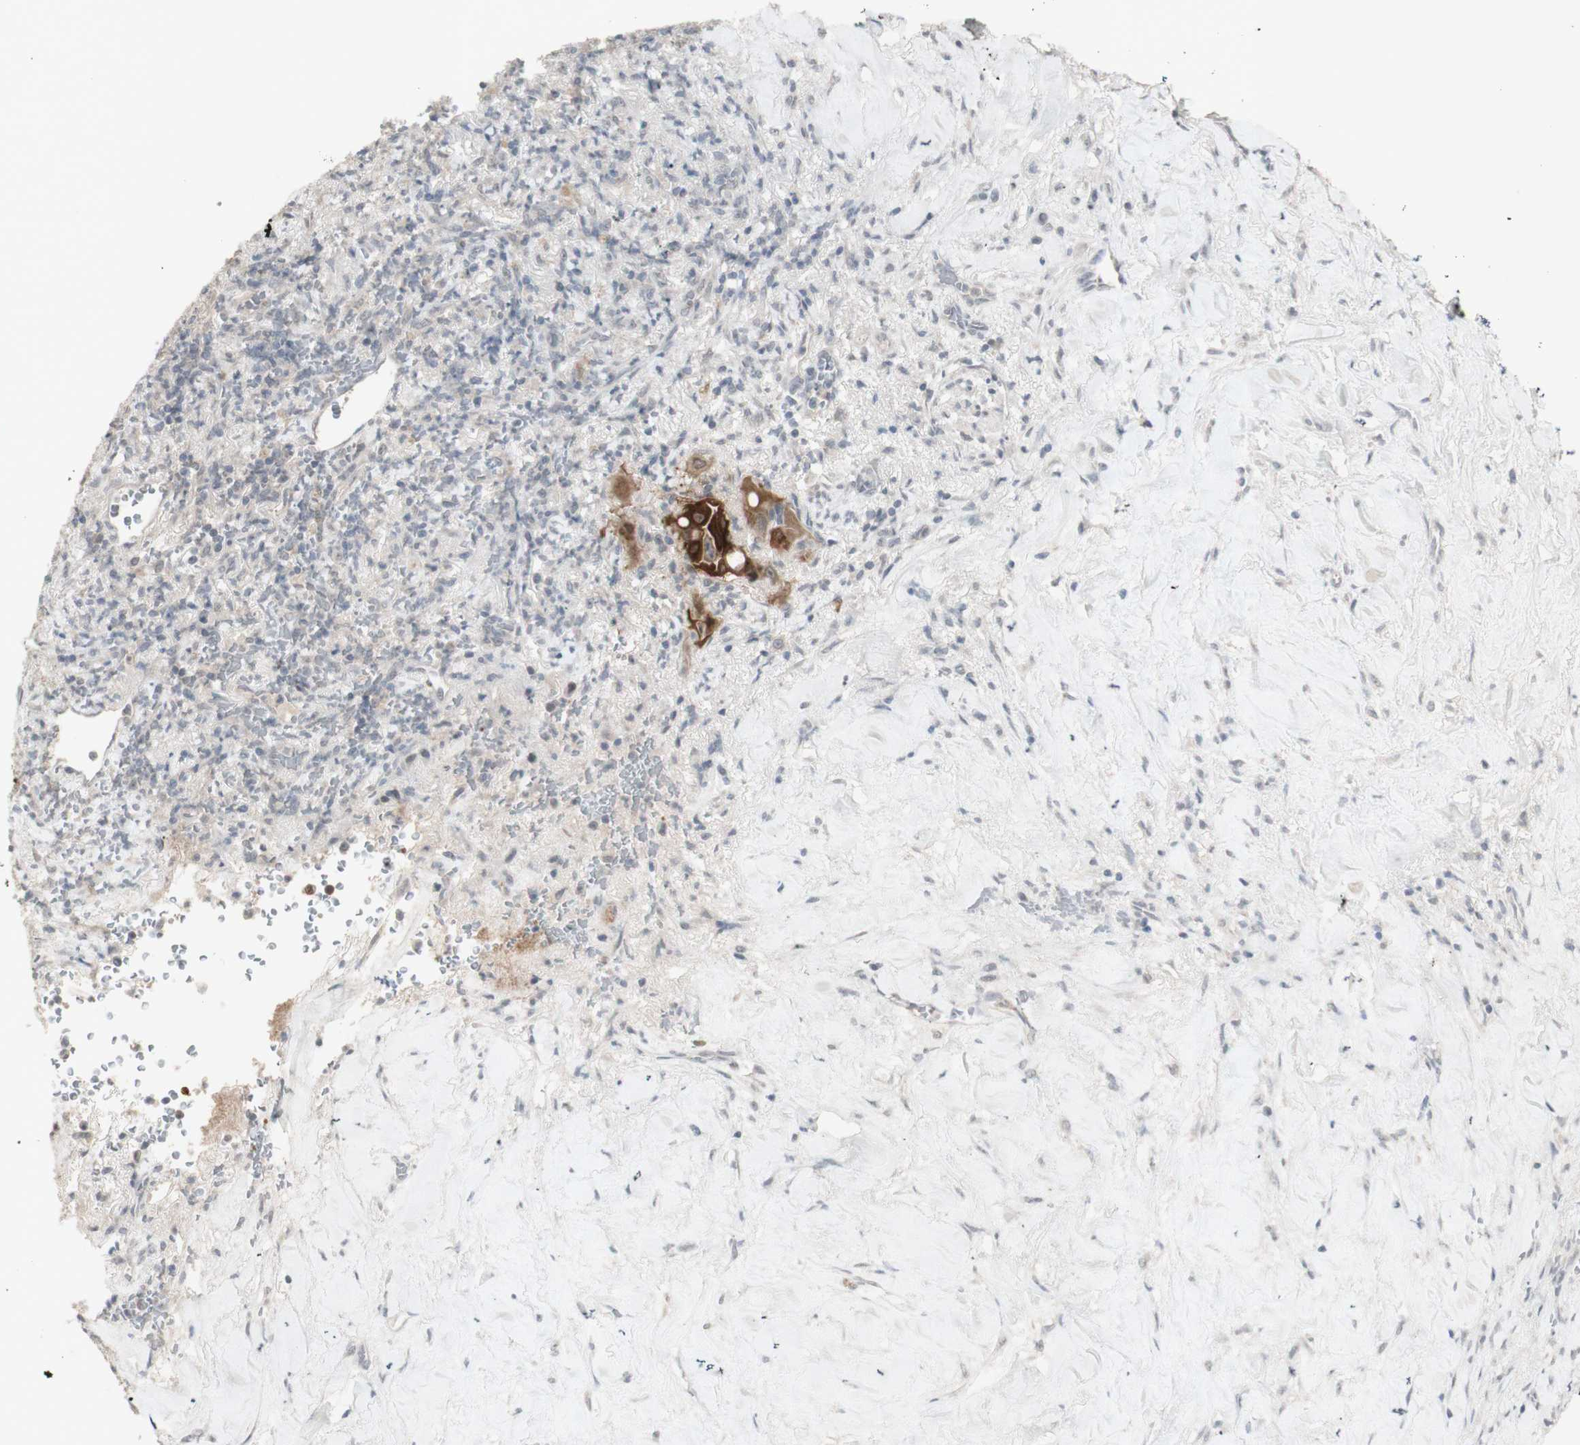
{"staining": {"intensity": "strong", "quantity": ">75%", "location": "cytoplasmic/membranous"}, "tissue": "liver cancer", "cell_type": "Tumor cells", "image_type": "cancer", "snomed": [{"axis": "morphology", "description": "Cholangiocarcinoma"}, {"axis": "topography", "description": "Liver"}], "caption": "This photomicrograph shows liver cancer (cholangiocarcinoma) stained with immunohistochemistry to label a protein in brown. The cytoplasmic/membranous of tumor cells show strong positivity for the protein. Nuclei are counter-stained blue.", "gene": "C1orf116", "patient": {"sex": "female", "age": 67}}